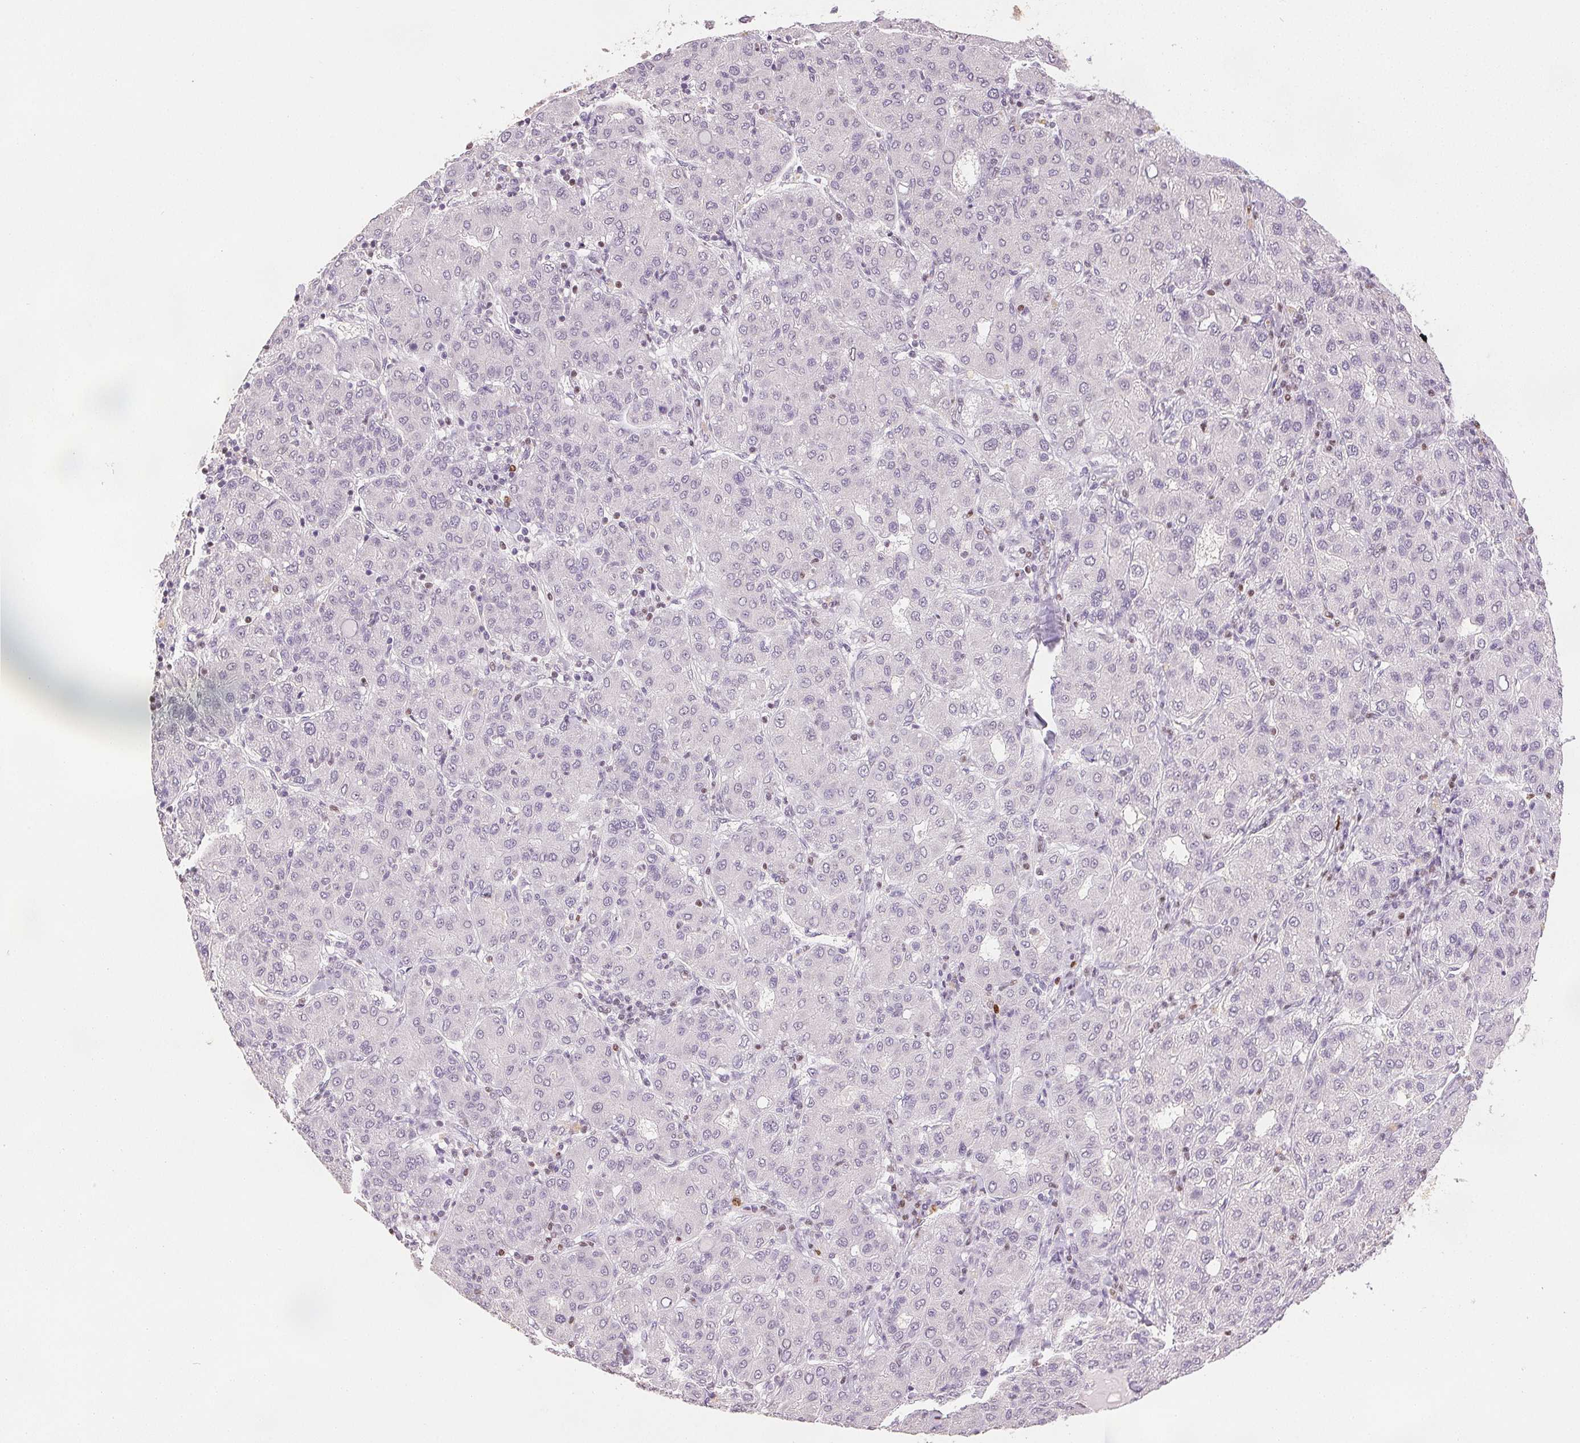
{"staining": {"intensity": "negative", "quantity": "none", "location": "none"}, "tissue": "liver cancer", "cell_type": "Tumor cells", "image_type": "cancer", "snomed": [{"axis": "morphology", "description": "Carcinoma, Hepatocellular, NOS"}, {"axis": "topography", "description": "Liver"}], "caption": "Human liver cancer (hepatocellular carcinoma) stained for a protein using IHC displays no staining in tumor cells.", "gene": "RUNX2", "patient": {"sex": "male", "age": 65}}